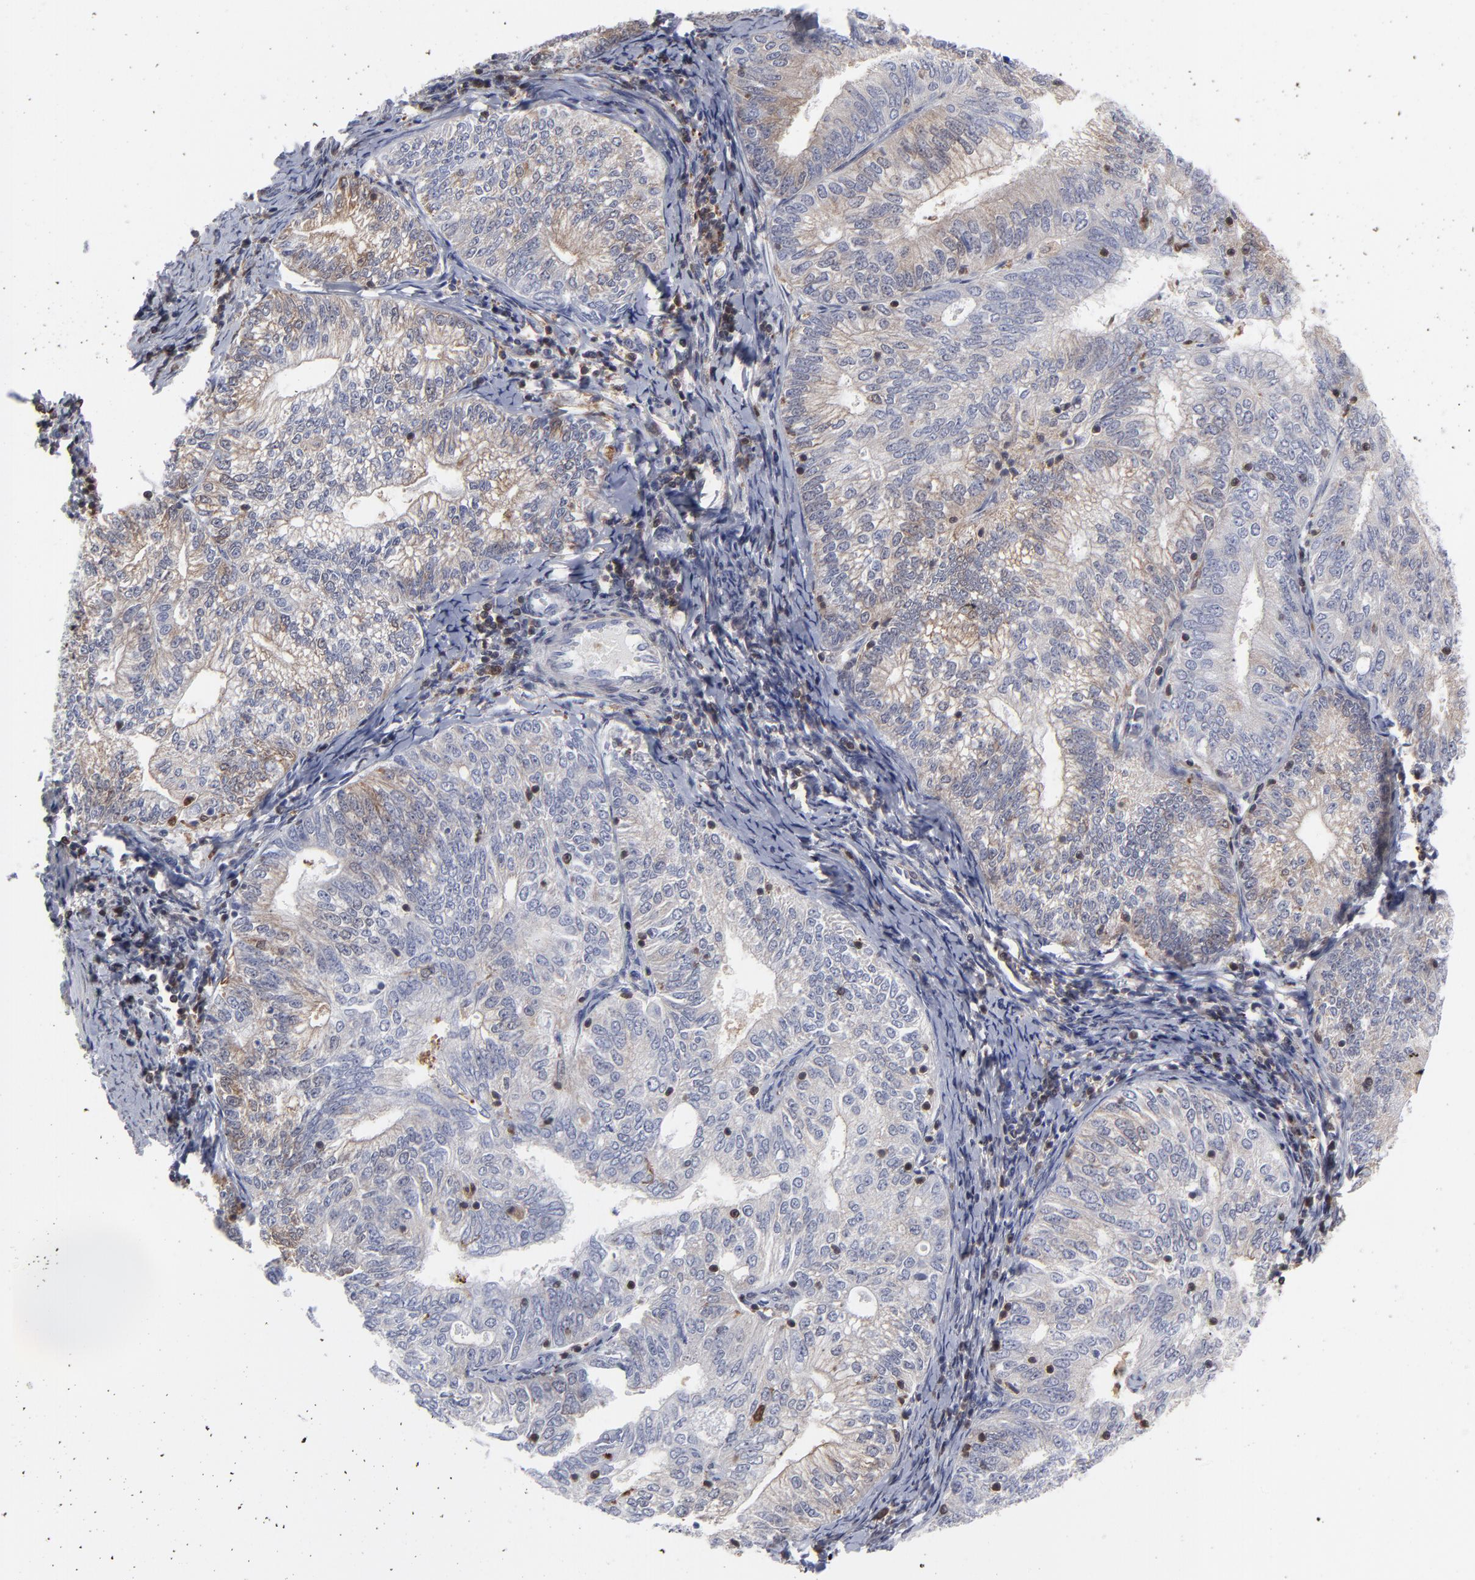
{"staining": {"intensity": "weak", "quantity": "<25%", "location": "cytoplasmic/membranous"}, "tissue": "endometrial cancer", "cell_type": "Tumor cells", "image_type": "cancer", "snomed": [{"axis": "morphology", "description": "Adenocarcinoma, NOS"}, {"axis": "topography", "description": "Endometrium"}], "caption": "Tumor cells are negative for protein expression in human endometrial adenocarcinoma.", "gene": "MAP2K1", "patient": {"sex": "female", "age": 69}}